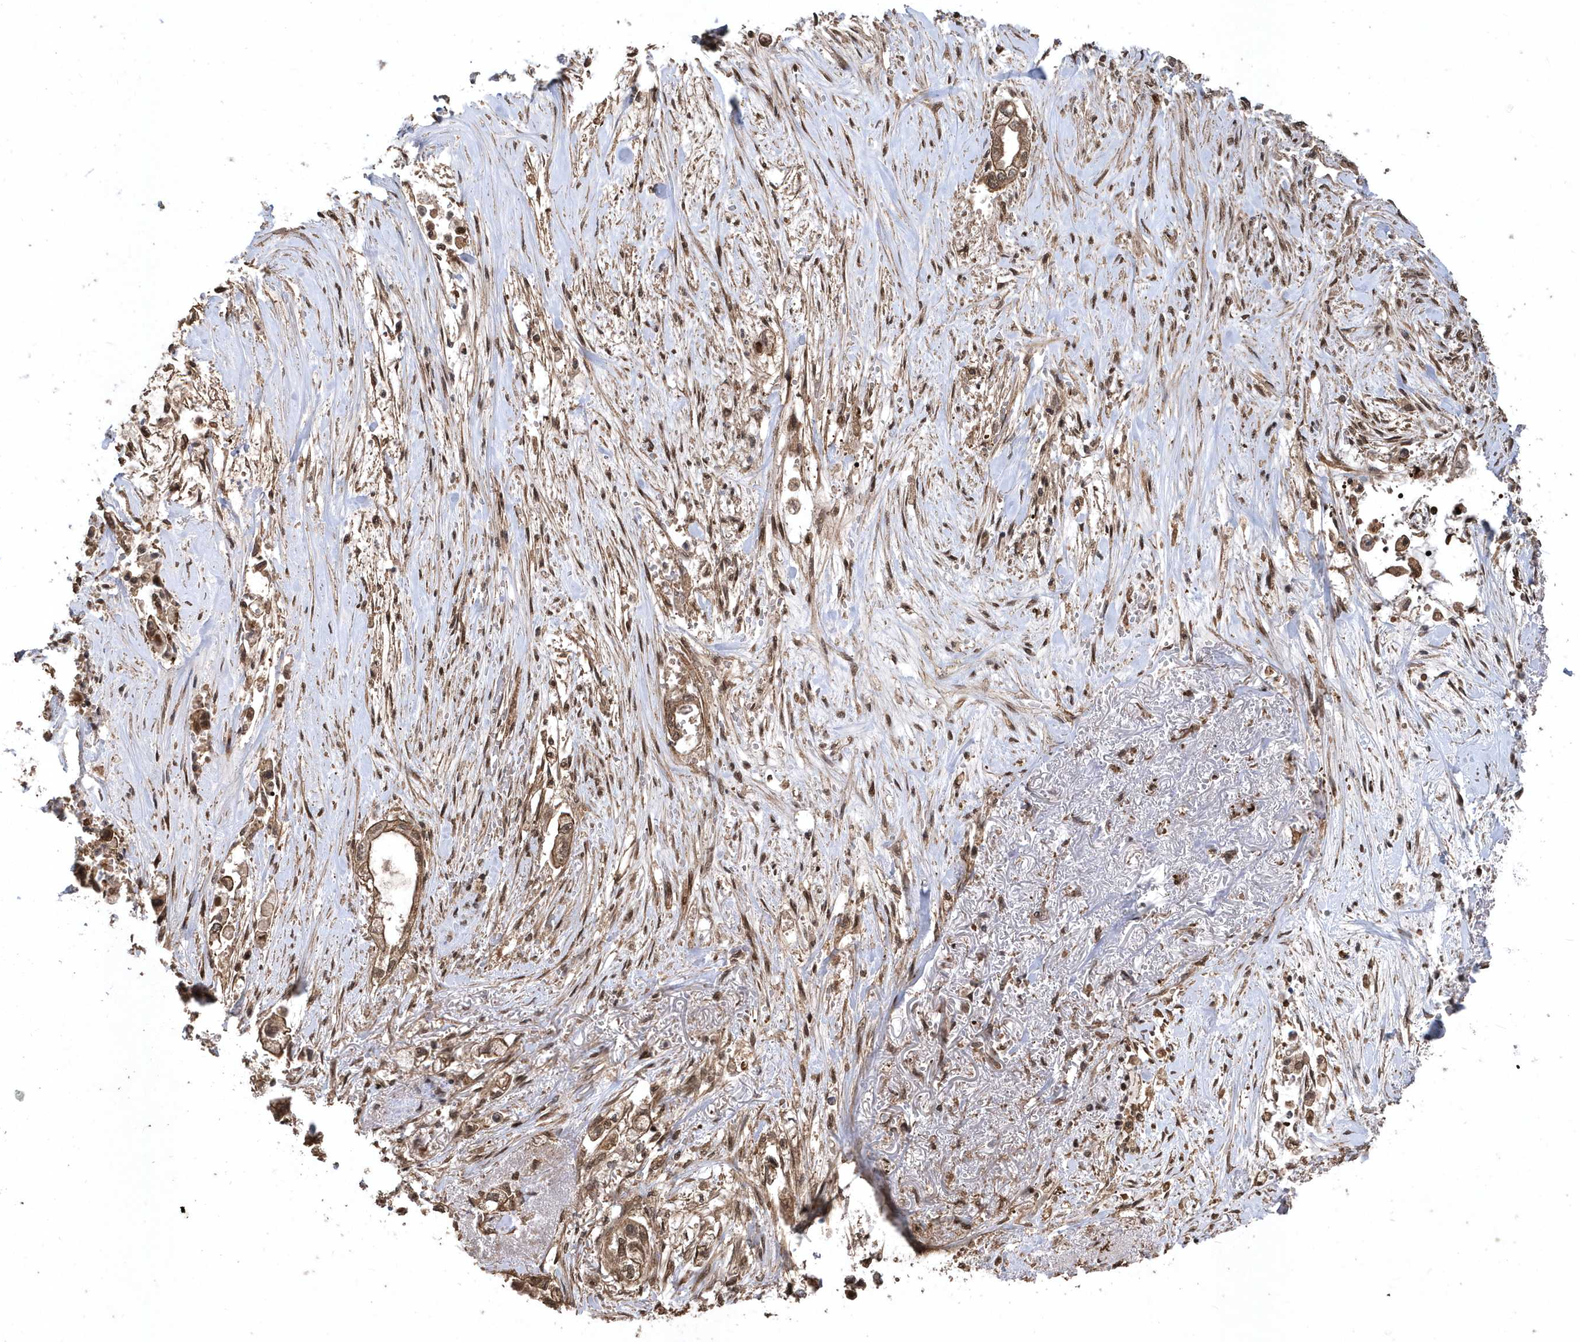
{"staining": {"intensity": "moderate", "quantity": ">75%", "location": "cytoplasmic/membranous,nuclear"}, "tissue": "stomach cancer", "cell_type": "Tumor cells", "image_type": "cancer", "snomed": [{"axis": "morphology", "description": "Adenocarcinoma, NOS"}, {"axis": "topography", "description": "Stomach"}], "caption": "Approximately >75% of tumor cells in human stomach cancer (adenocarcinoma) display moderate cytoplasmic/membranous and nuclear protein expression as visualized by brown immunohistochemical staining.", "gene": "INTS12", "patient": {"sex": "male", "age": 62}}